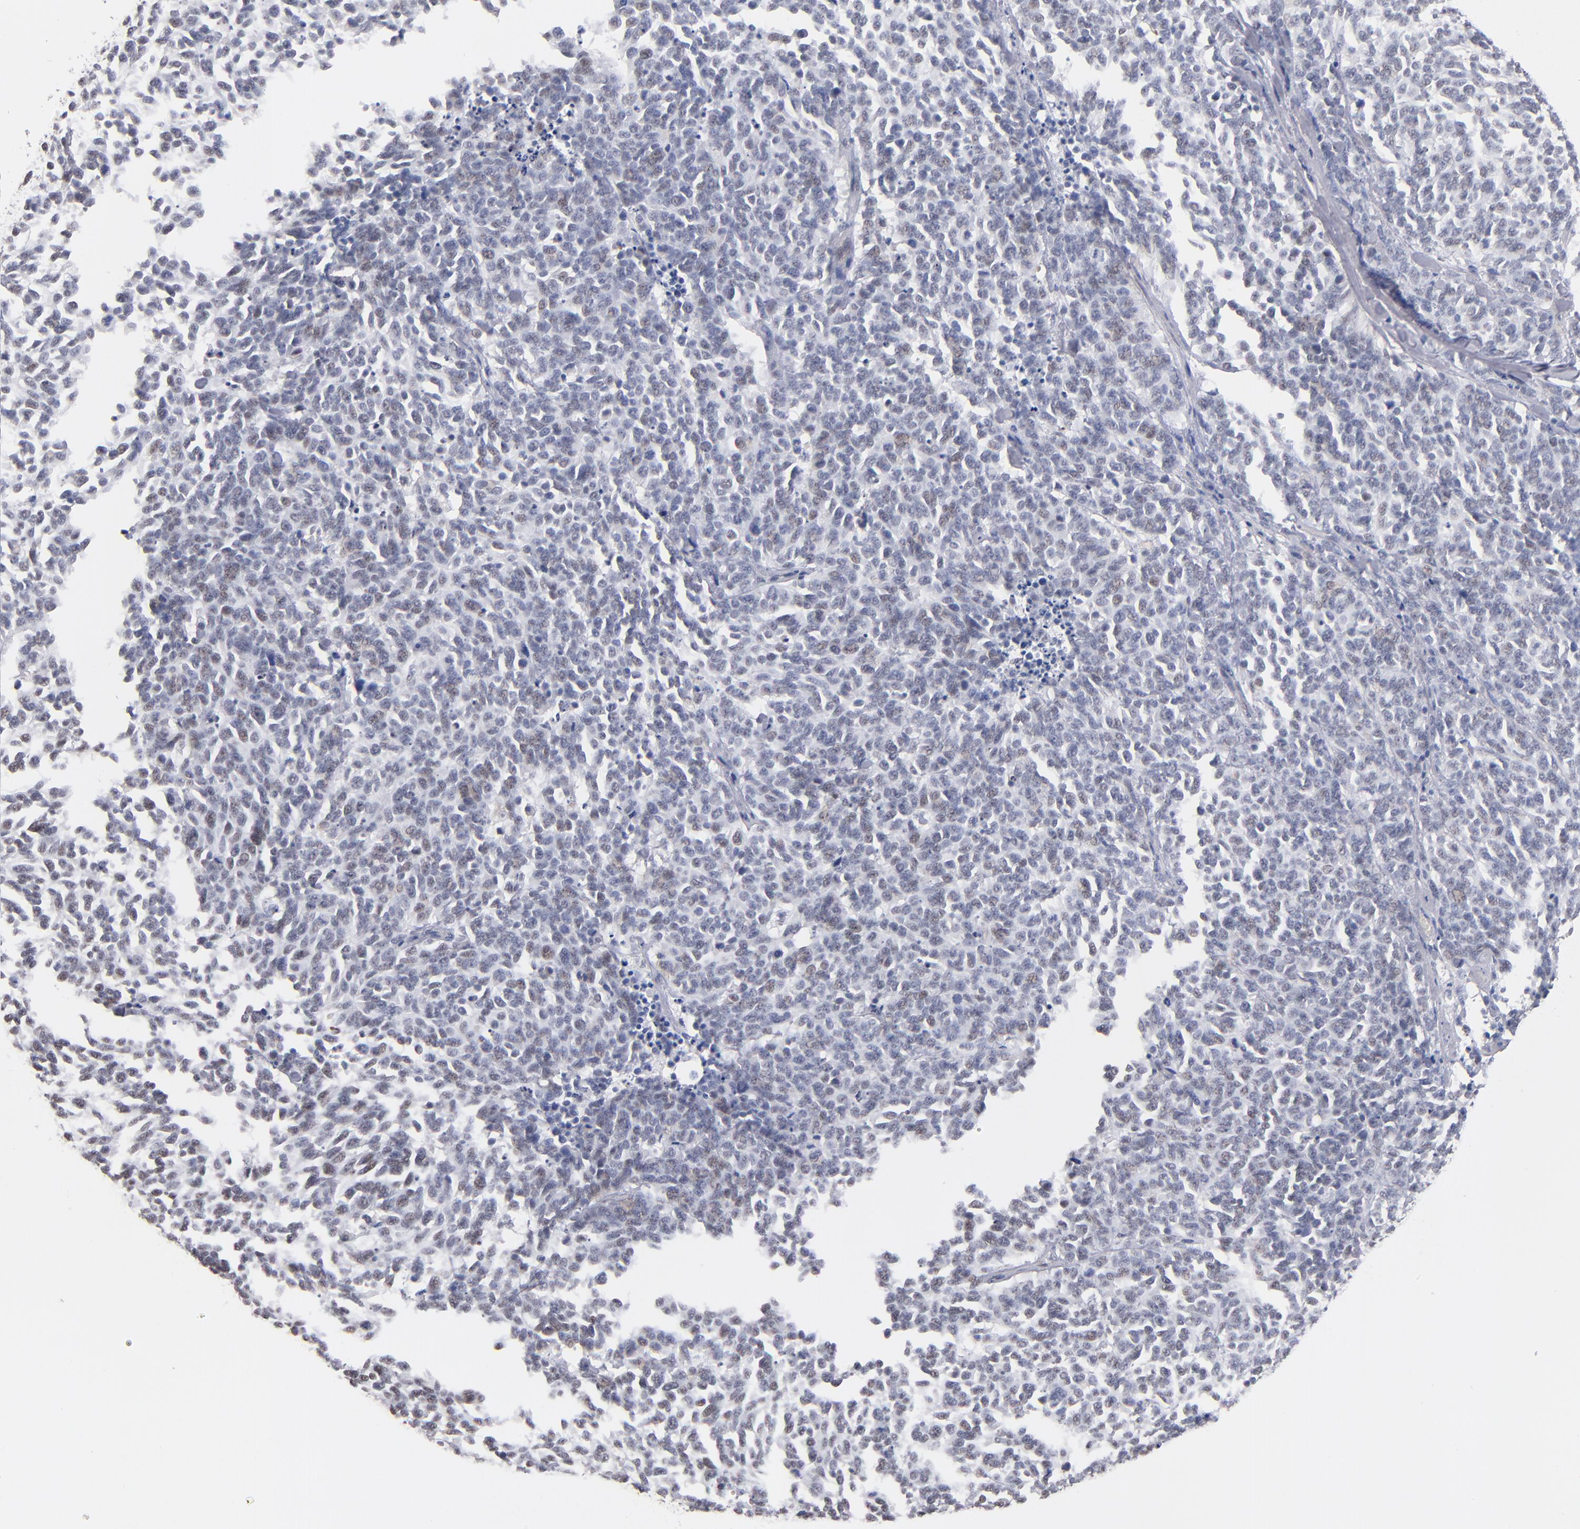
{"staining": {"intensity": "weak", "quantity": "25%-75%", "location": "nuclear"}, "tissue": "lung cancer", "cell_type": "Tumor cells", "image_type": "cancer", "snomed": [{"axis": "morphology", "description": "Neoplasm, malignant, NOS"}, {"axis": "topography", "description": "Lung"}], "caption": "A histopathology image of human lung malignant neoplasm stained for a protein demonstrates weak nuclear brown staining in tumor cells. (Stains: DAB (3,3'-diaminobenzidine) in brown, nuclei in blue, Microscopy: brightfield microscopy at high magnification).", "gene": "MN1", "patient": {"sex": "female", "age": 58}}